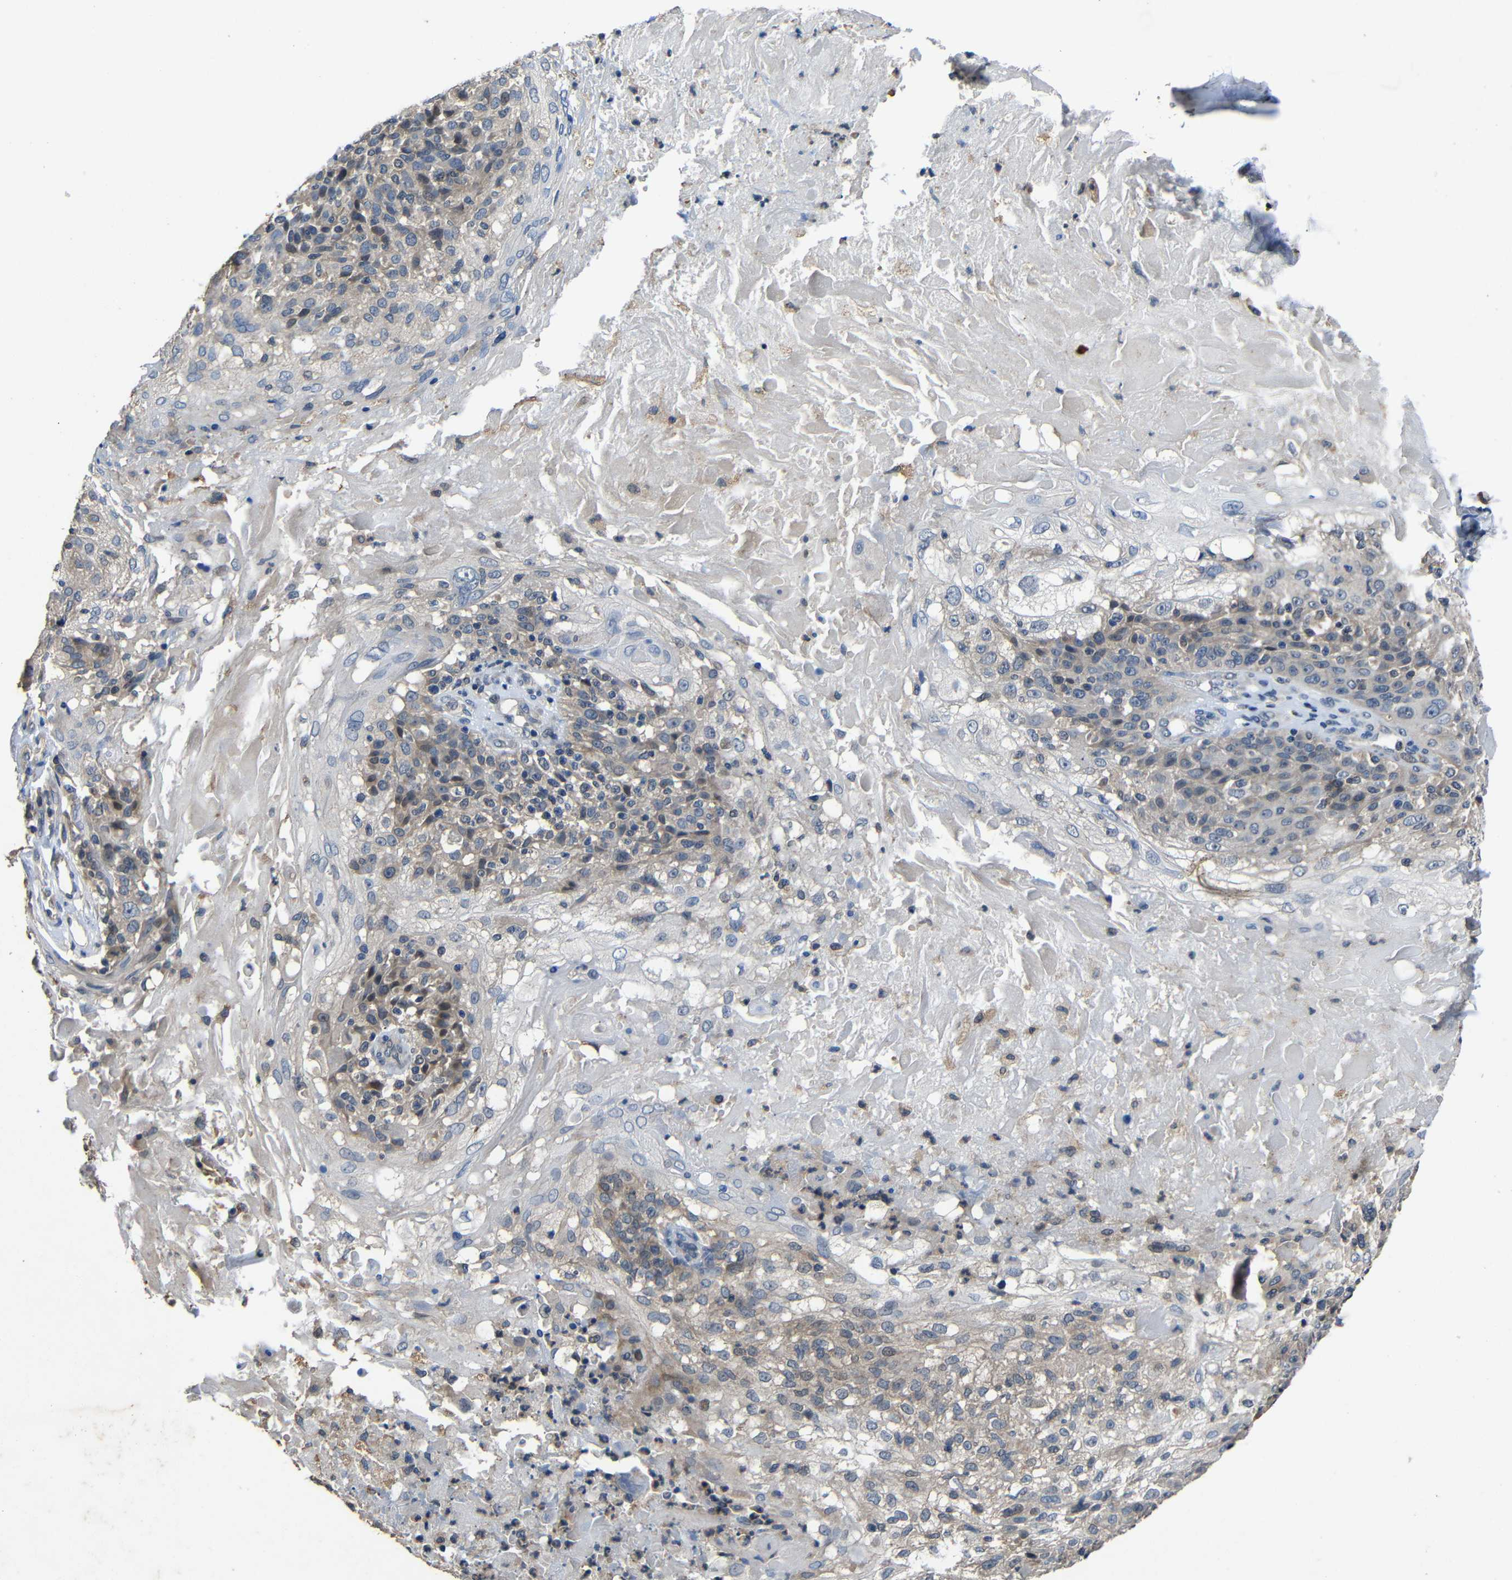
{"staining": {"intensity": "negative", "quantity": "none", "location": "none"}, "tissue": "skin cancer", "cell_type": "Tumor cells", "image_type": "cancer", "snomed": [{"axis": "morphology", "description": "Normal tissue, NOS"}, {"axis": "morphology", "description": "Squamous cell carcinoma, NOS"}, {"axis": "topography", "description": "Skin"}], "caption": "Human skin squamous cell carcinoma stained for a protein using immunohistochemistry reveals no staining in tumor cells.", "gene": "C6orf89", "patient": {"sex": "female", "age": 83}}